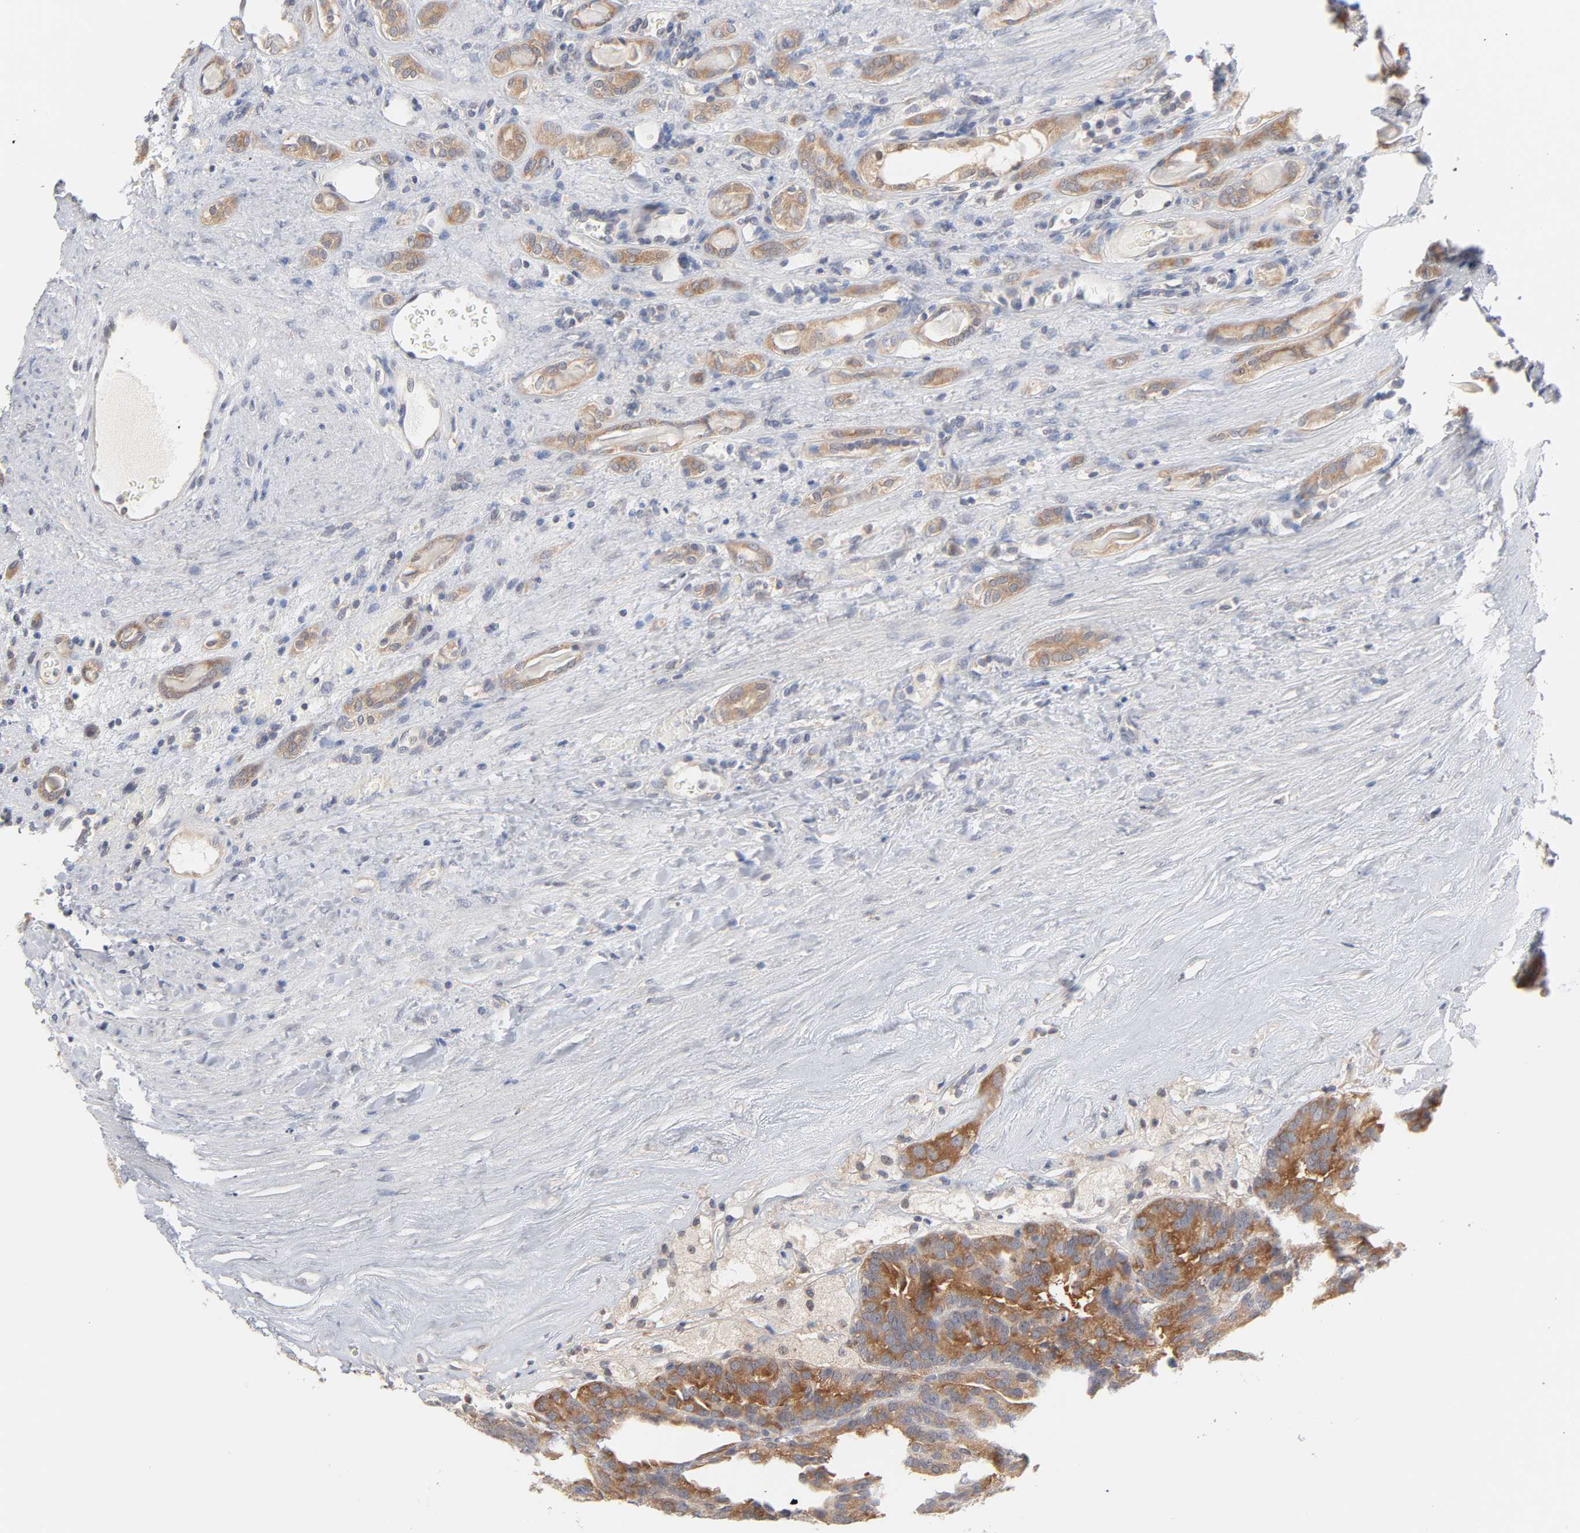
{"staining": {"intensity": "moderate", "quantity": ">75%", "location": "cytoplasmic/membranous"}, "tissue": "renal cancer", "cell_type": "Tumor cells", "image_type": "cancer", "snomed": [{"axis": "morphology", "description": "Adenocarcinoma, NOS"}, {"axis": "topography", "description": "Kidney"}], "caption": "Protein staining by immunohistochemistry reveals moderate cytoplasmic/membranous expression in about >75% of tumor cells in renal adenocarcinoma. (IHC, brightfield microscopy, high magnification).", "gene": "UBL4A", "patient": {"sex": "male", "age": 46}}